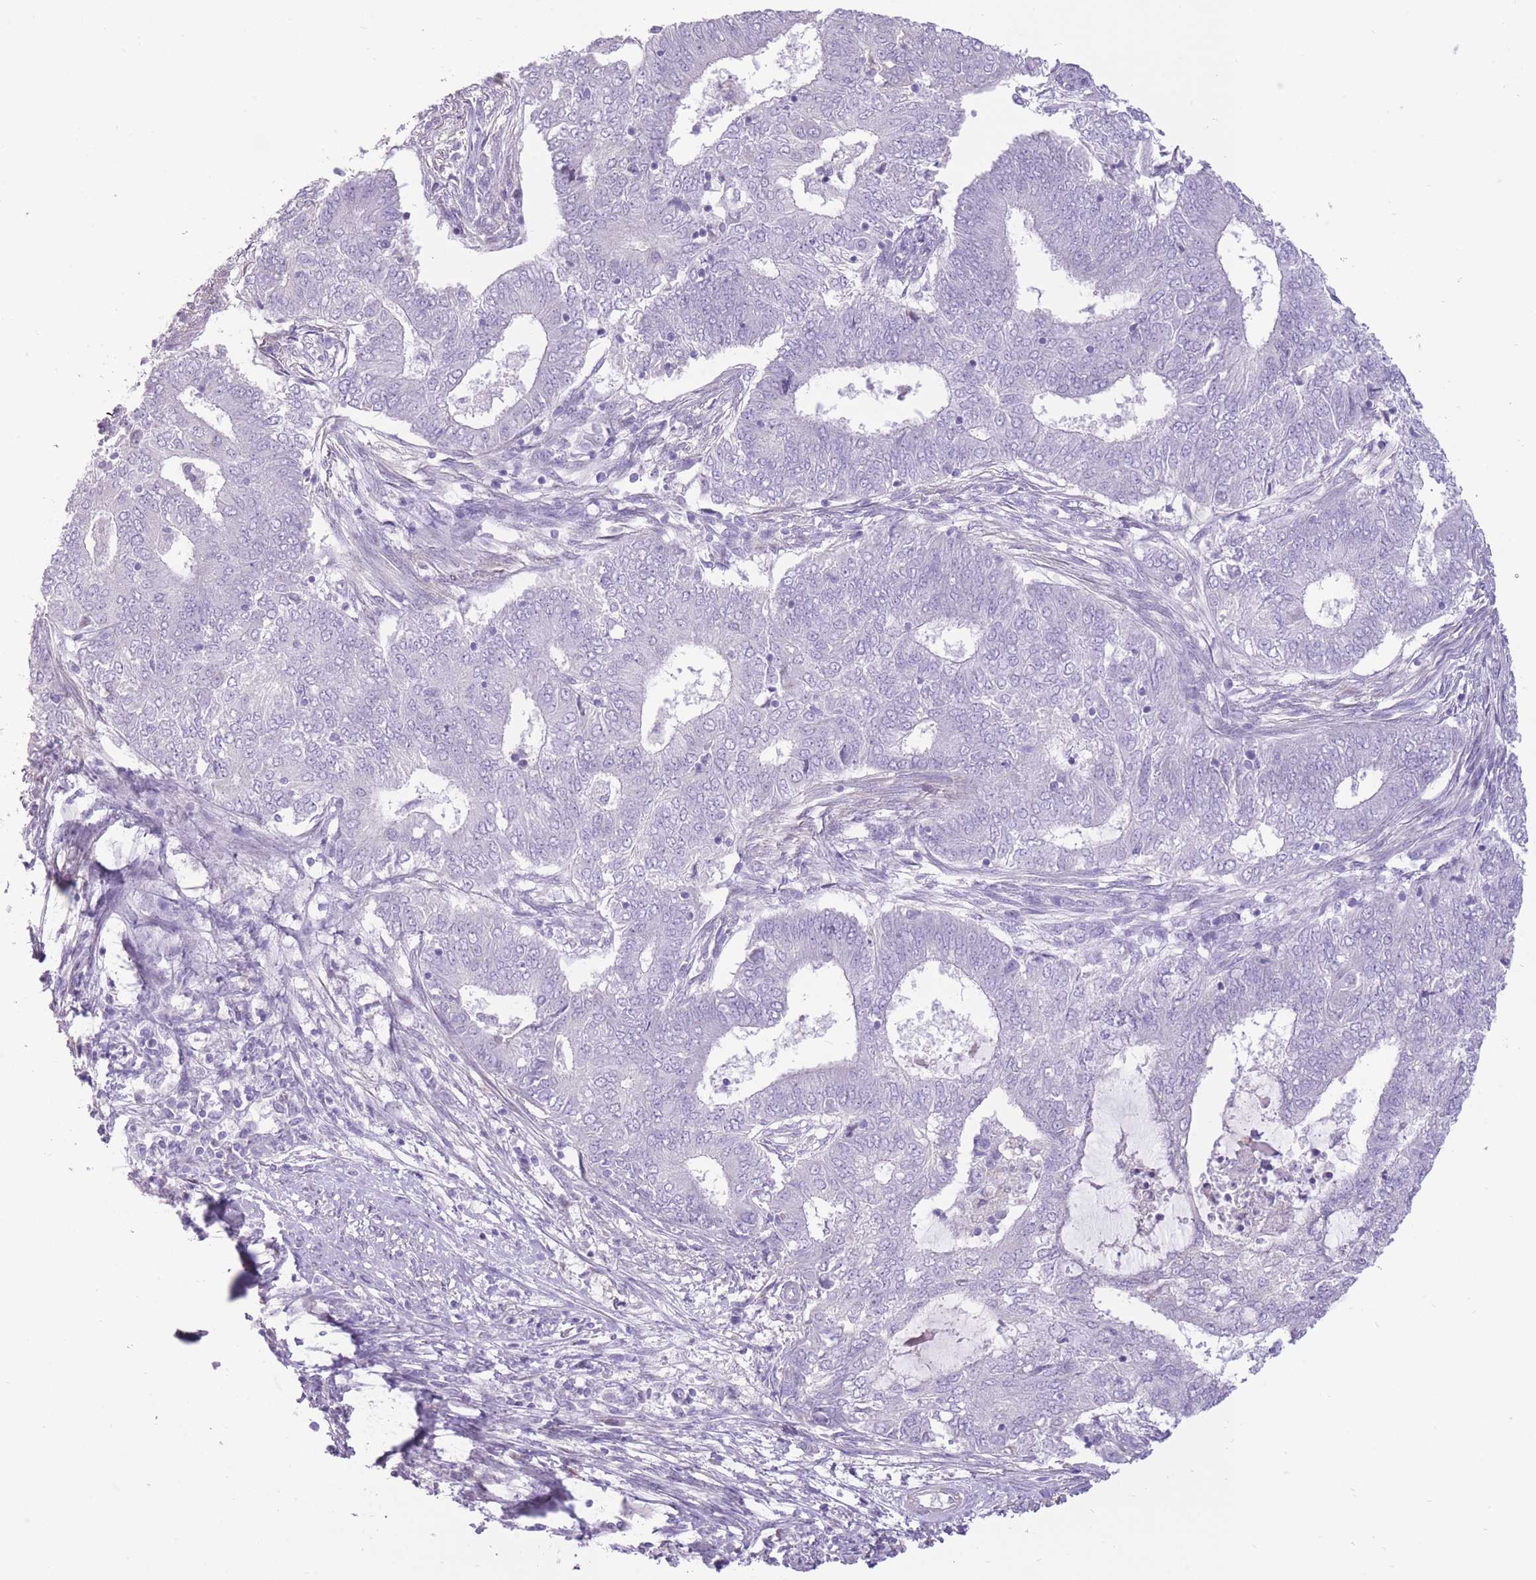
{"staining": {"intensity": "negative", "quantity": "none", "location": "none"}, "tissue": "endometrial cancer", "cell_type": "Tumor cells", "image_type": "cancer", "snomed": [{"axis": "morphology", "description": "Adenocarcinoma, NOS"}, {"axis": "topography", "description": "Endometrium"}], "caption": "Immunohistochemistry photomicrograph of human endometrial cancer stained for a protein (brown), which shows no staining in tumor cells.", "gene": "WDR70", "patient": {"sex": "female", "age": 62}}